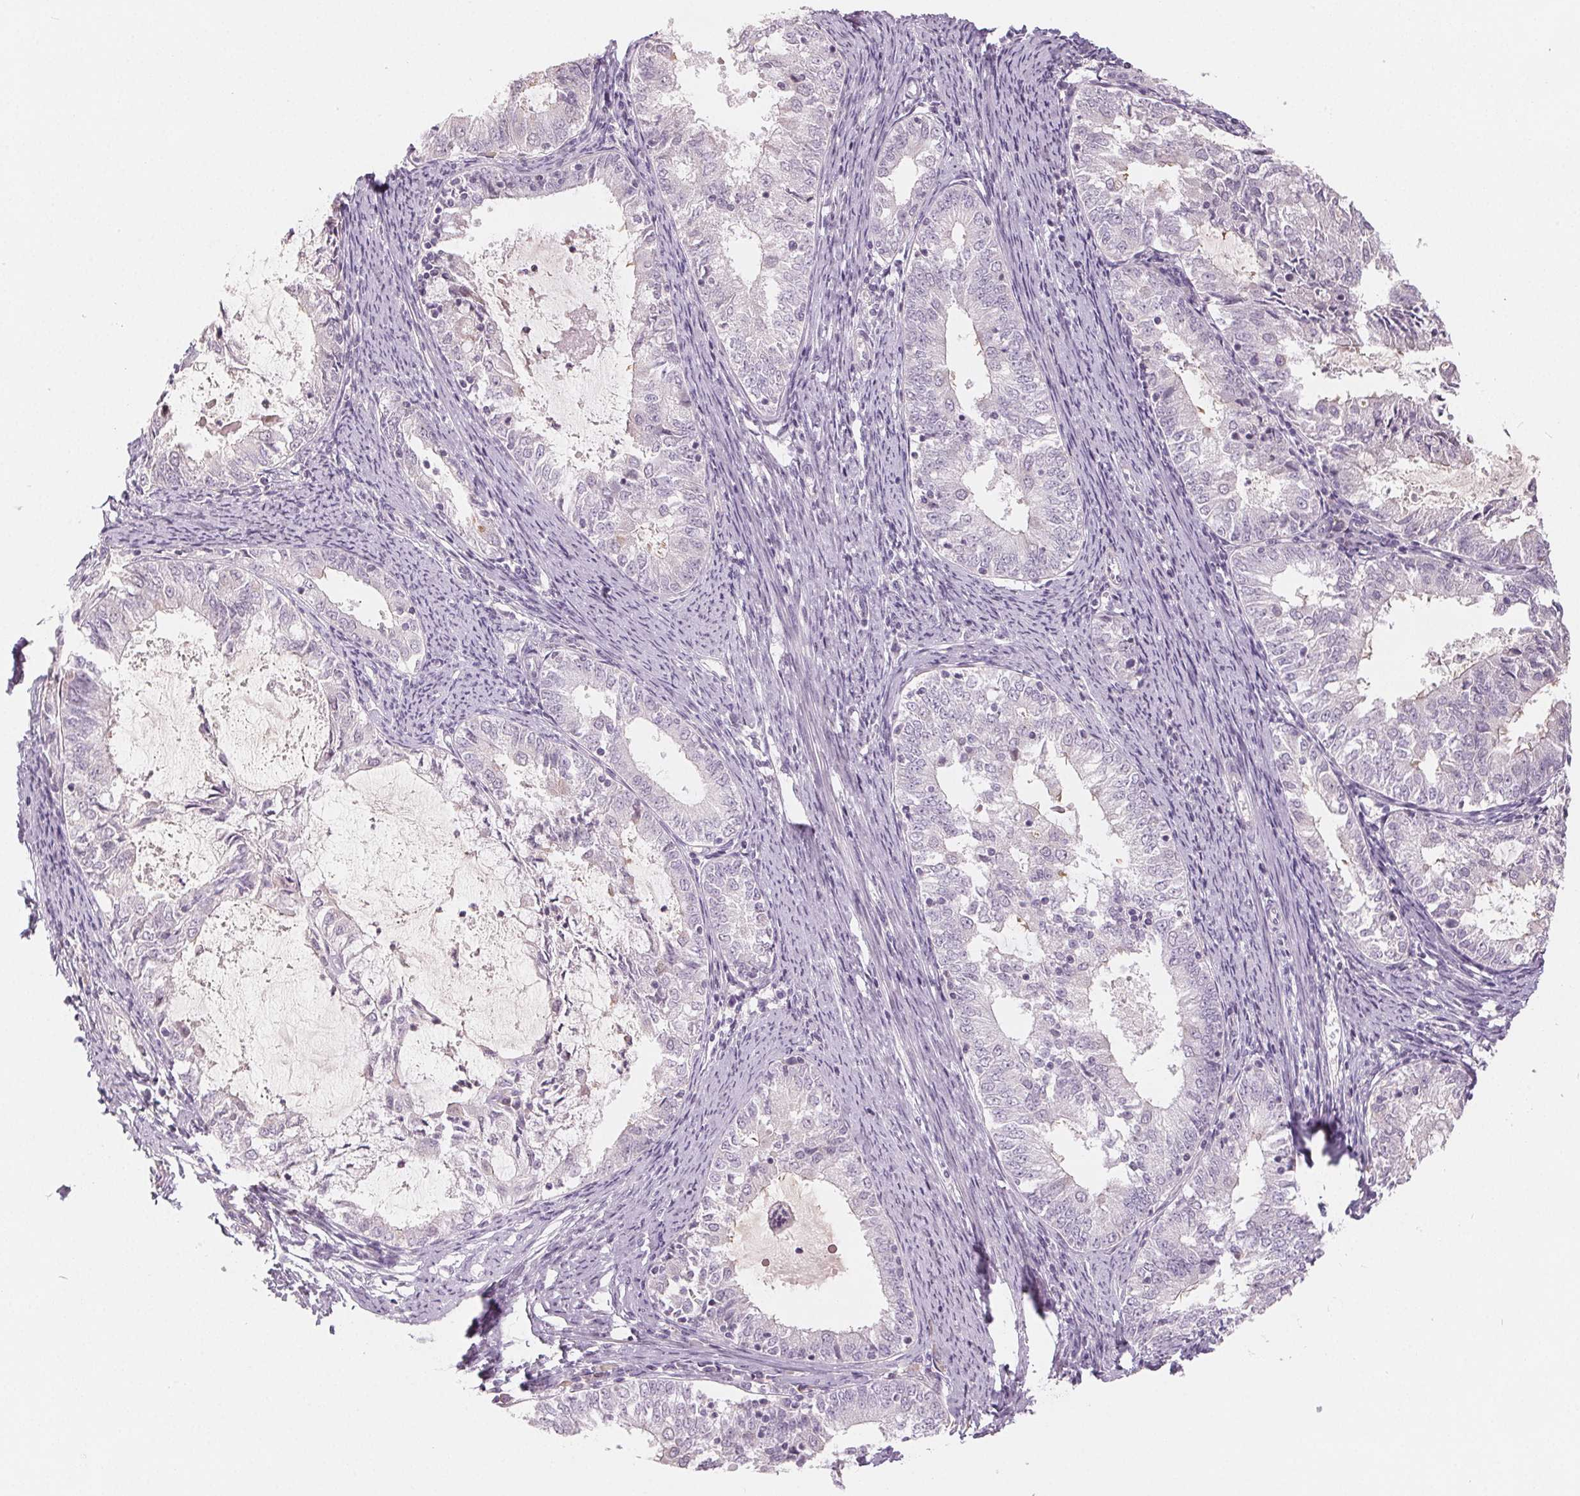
{"staining": {"intensity": "negative", "quantity": "none", "location": "none"}, "tissue": "endometrial cancer", "cell_type": "Tumor cells", "image_type": "cancer", "snomed": [{"axis": "morphology", "description": "Adenocarcinoma, NOS"}, {"axis": "topography", "description": "Endometrium"}], "caption": "IHC micrograph of neoplastic tissue: human adenocarcinoma (endometrial) stained with DAB shows no significant protein expression in tumor cells.", "gene": "ZBBX", "patient": {"sex": "female", "age": 57}}